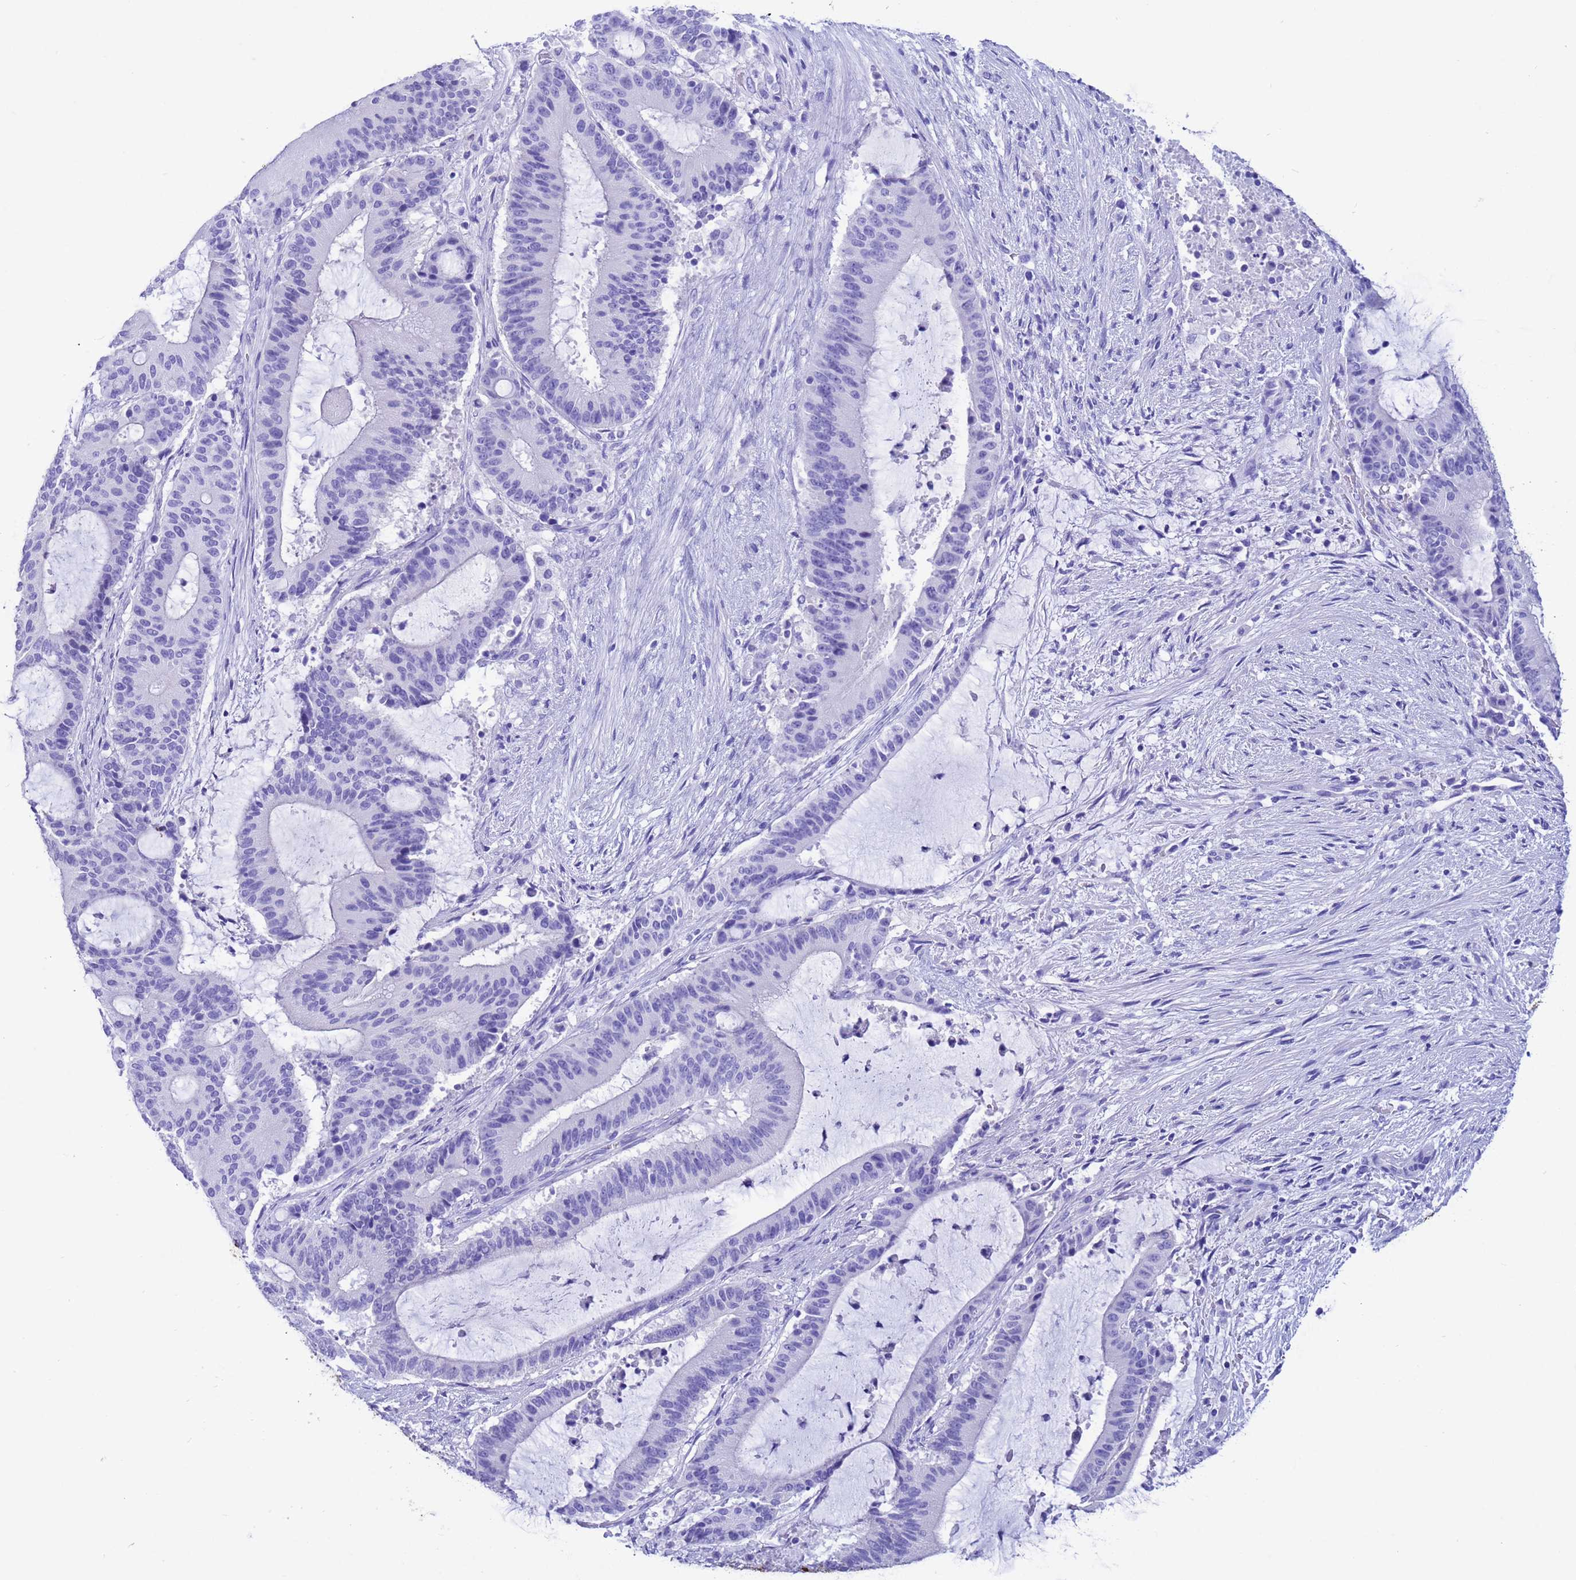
{"staining": {"intensity": "negative", "quantity": "none", "location": "none"}, "tissue": "liver cancer", "cell_type": "Tumor cells", "image_type": "cancer", "snomed": [{"axis": "morphology", "description": "Normal tissue, NOS"}, {"axis": "morphology", "description": "Cholangiocarcinoma"}, {"axis": "topography", "description": "Liver"}, {"axis": "topography", "description": "Peripheral nerve tissue"}], "caption": "Tumor cells show no significant expression in cholangiocarcinoma (liver). (Stains: DAB (3,3'-diaminobenzidine) immunohistochemistry with hematoxylin counter stain, Microscopy: brightfield microscopy at high magnification).", "gene": "AKR1C2", "patient": {"sex": "female", "age": 73}}